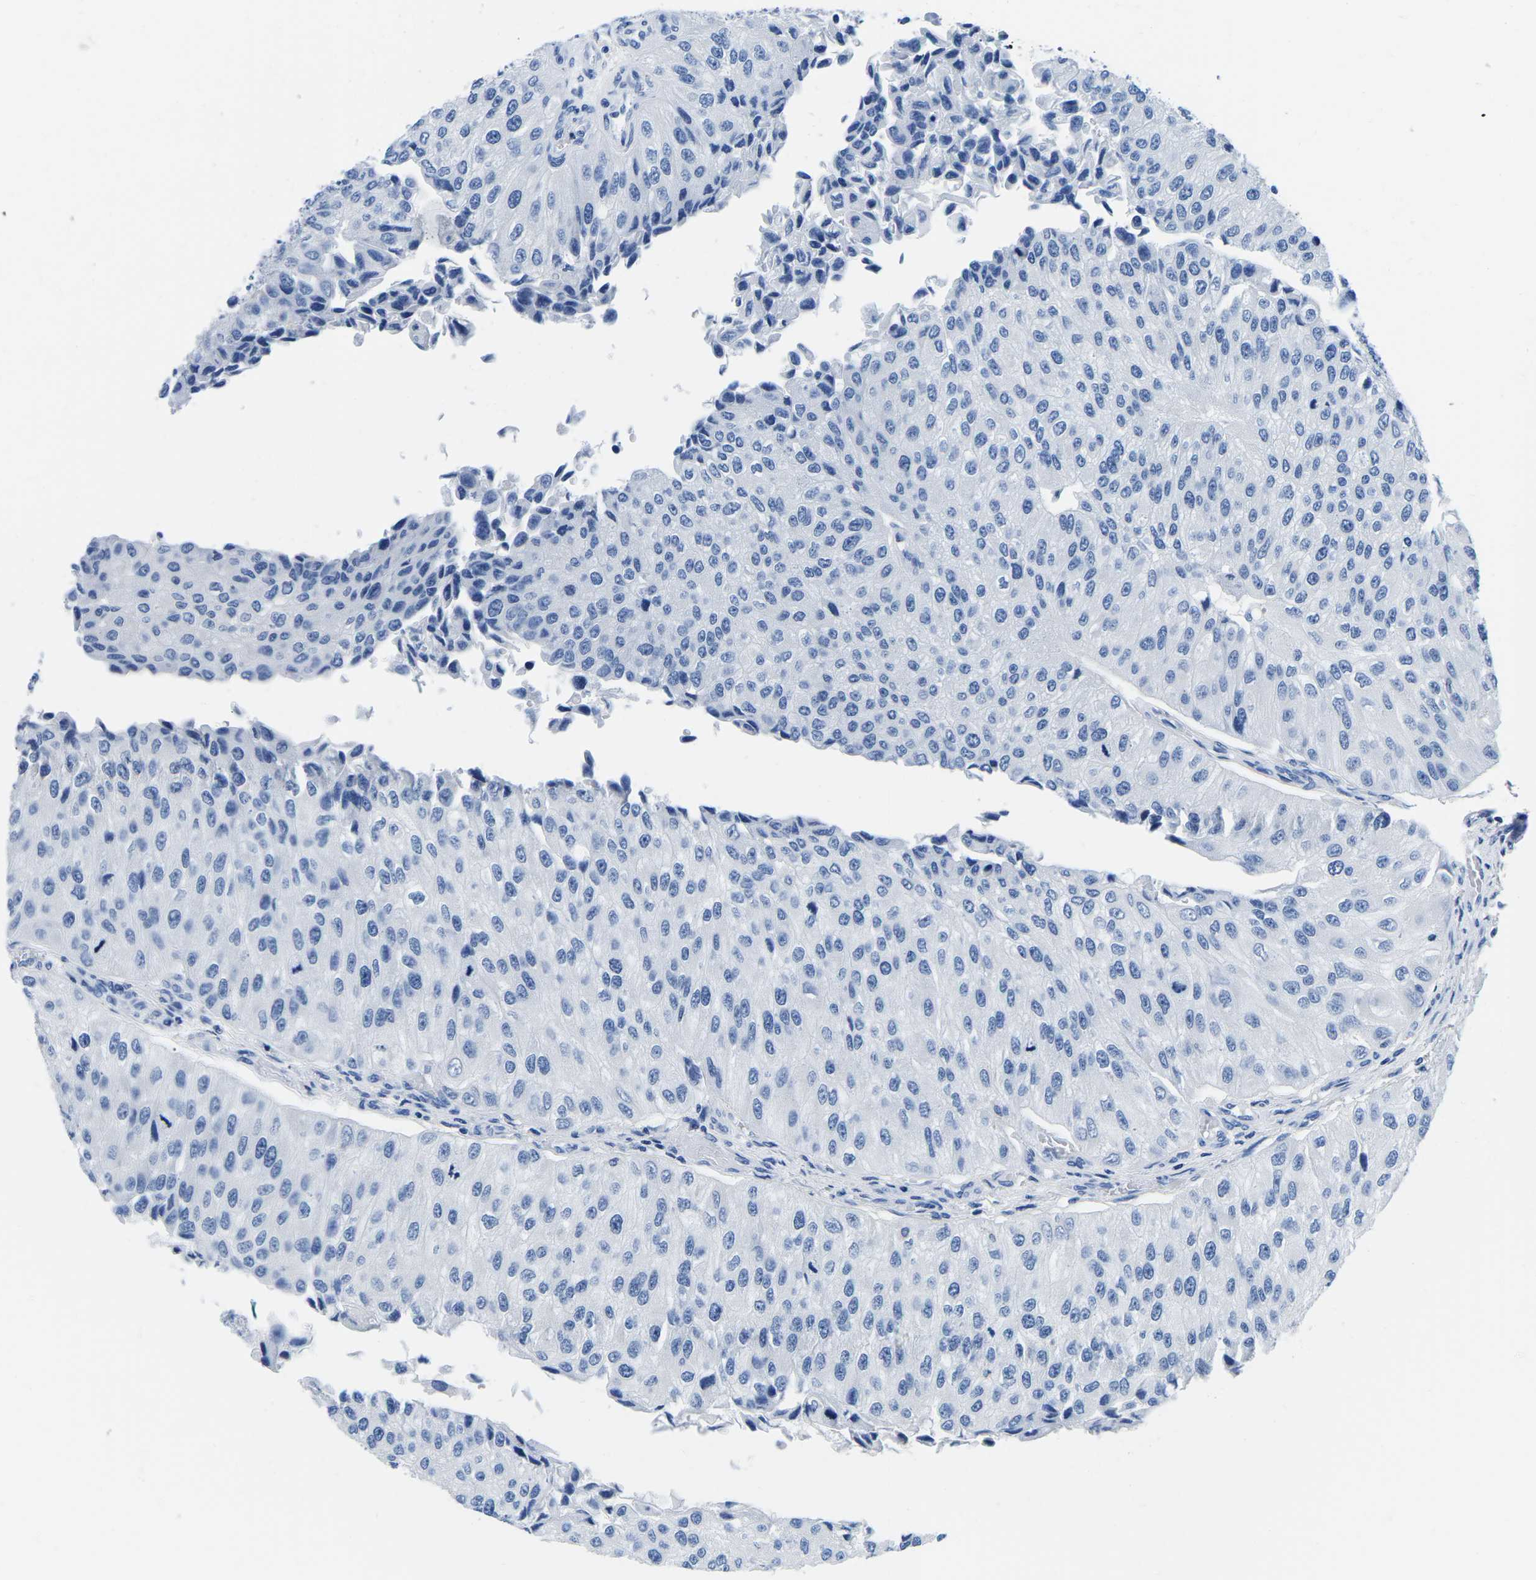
{"staining": {"intensity": "negative", "quantity": "none", "location": "none"}, "tissue": "urothelial cancer", "cell_type": "Tumor cells", "image_type": "cancer", "snomed": [{"axis": "morphology", "description": "Urothelial carcinoma, High grade"}, {"axis": "topography", "description": "Kidney"}, {"axis": "topography", "description": "Urinary bladder"}], "caption": "DAB (3,3'-diaminobenzidine) immunohistochemical staining of human high-grade urothelial carcinoma displays no significant expression in tumor cells.", "gene": "CYP1A2", "patient": {"sex": "male", "age": 77}}